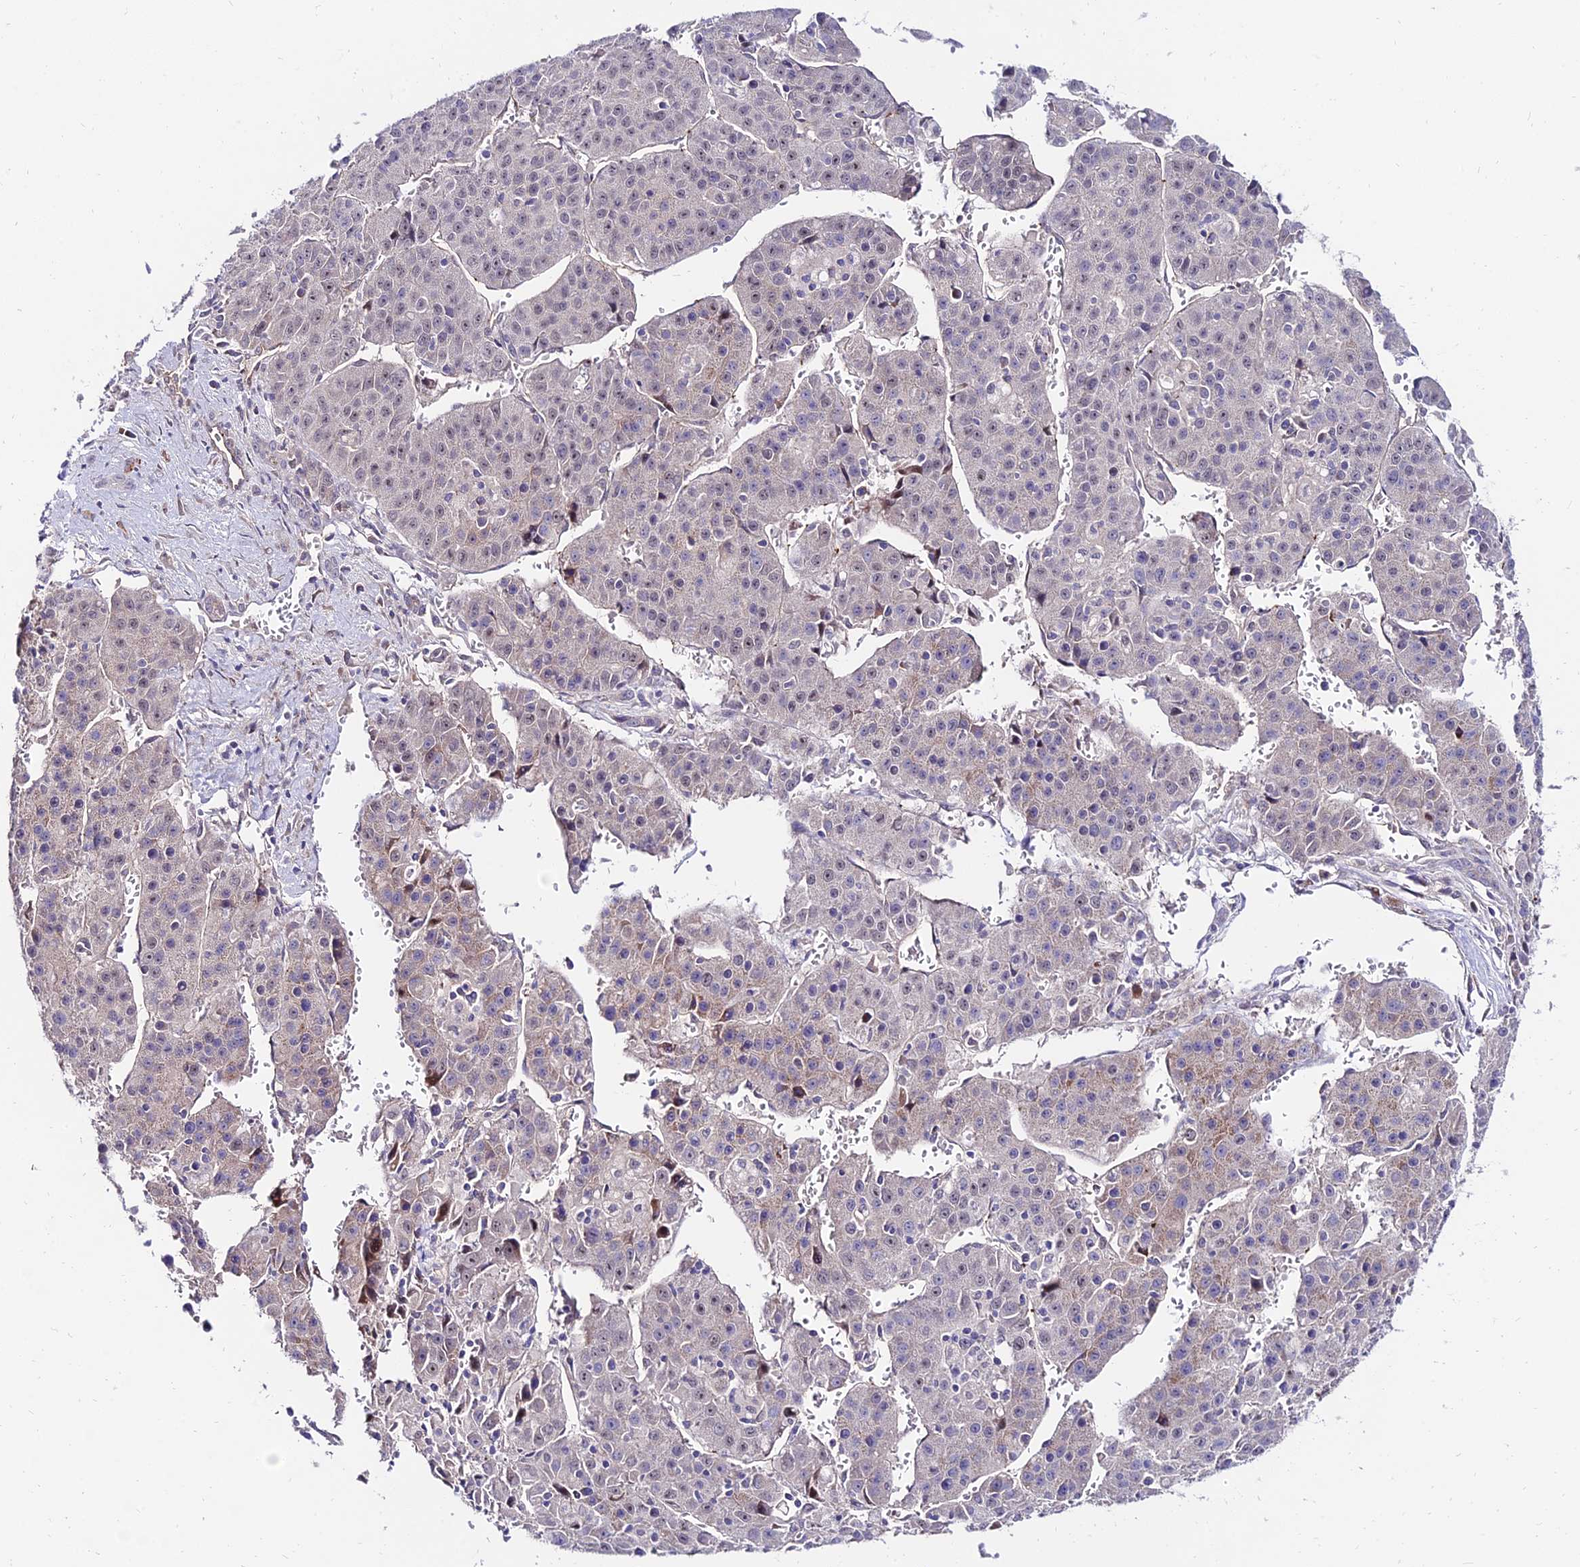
{"staining": {"intensity": "negative", "quantity": "none", "location": "none"}, "tissue": "liver cancer", "cell_type": "Tumor cells", "image_type": "cancer", "snomed": [{"axis": "morphology", "description": "Carcinoma, Hepatocellular, NOS"}, {"axis": "topography", "description": "Liver"}], "caption": "DAB immunohistochemical staining of liver cancer (hepatocellular carcinoma) shows no significant positivity in tumor cells. (DAB IHC visualized using brightfield microscopy, high magnification).", "gene": "ALDH3B2", "patient": {"sex": "female", "age": 53}}